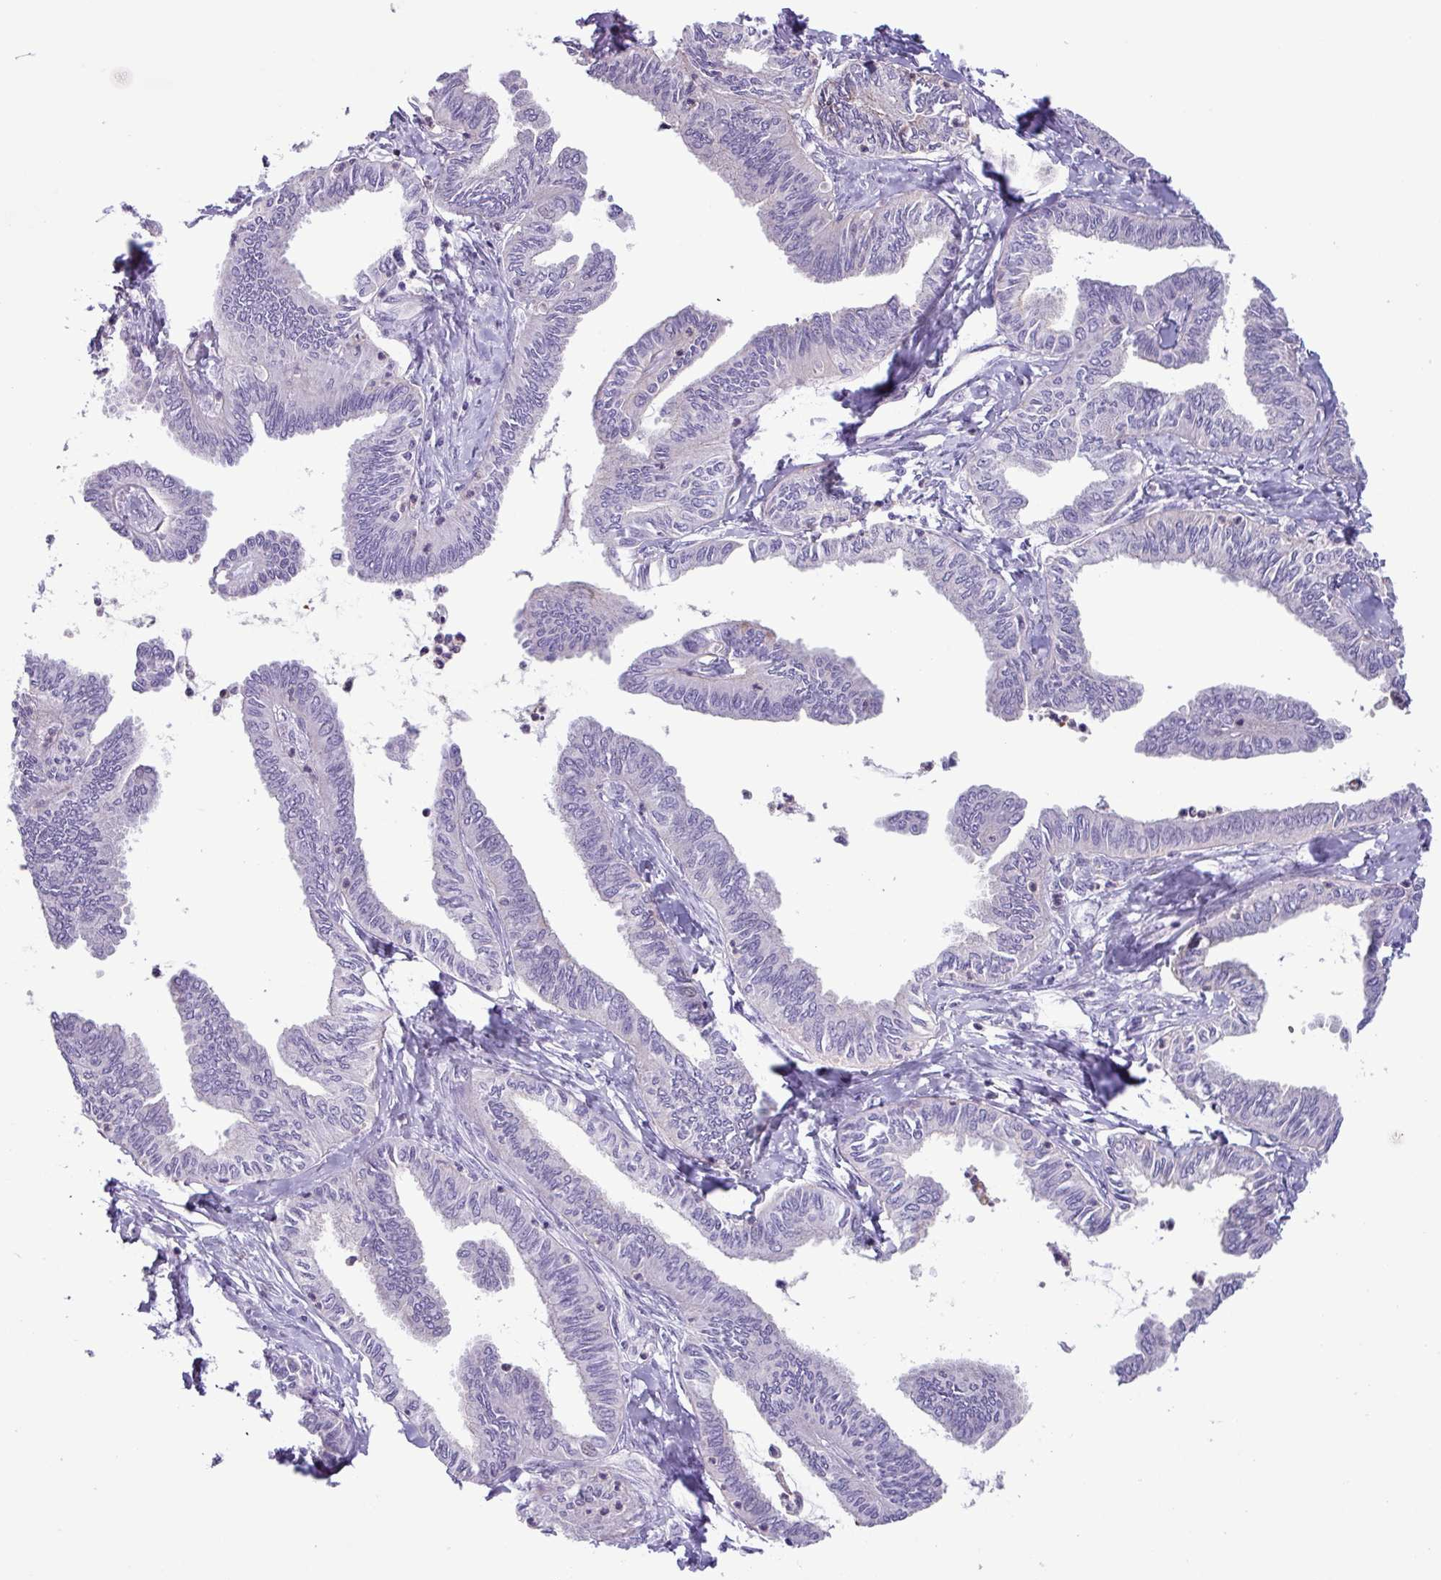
{"staining": {"intensity": "negative", "quantity": "none", "location": "none"}, "tissue": "ovarian cancer", "cell_type": "Tumor cells", "image_type": "cancer", "snomed": [{"axis": "morphology", "description": "Carcinoma, endometroid"}, {"axis": "topography", "description": "Ovary"}], "caption": "The immunohistochemistry image has no significant positivity in tumor cells of ovarian endometroid carcinoma tissue.", "gene": "CYSTM1", "patient": {"sex": "female", "age": 70}}